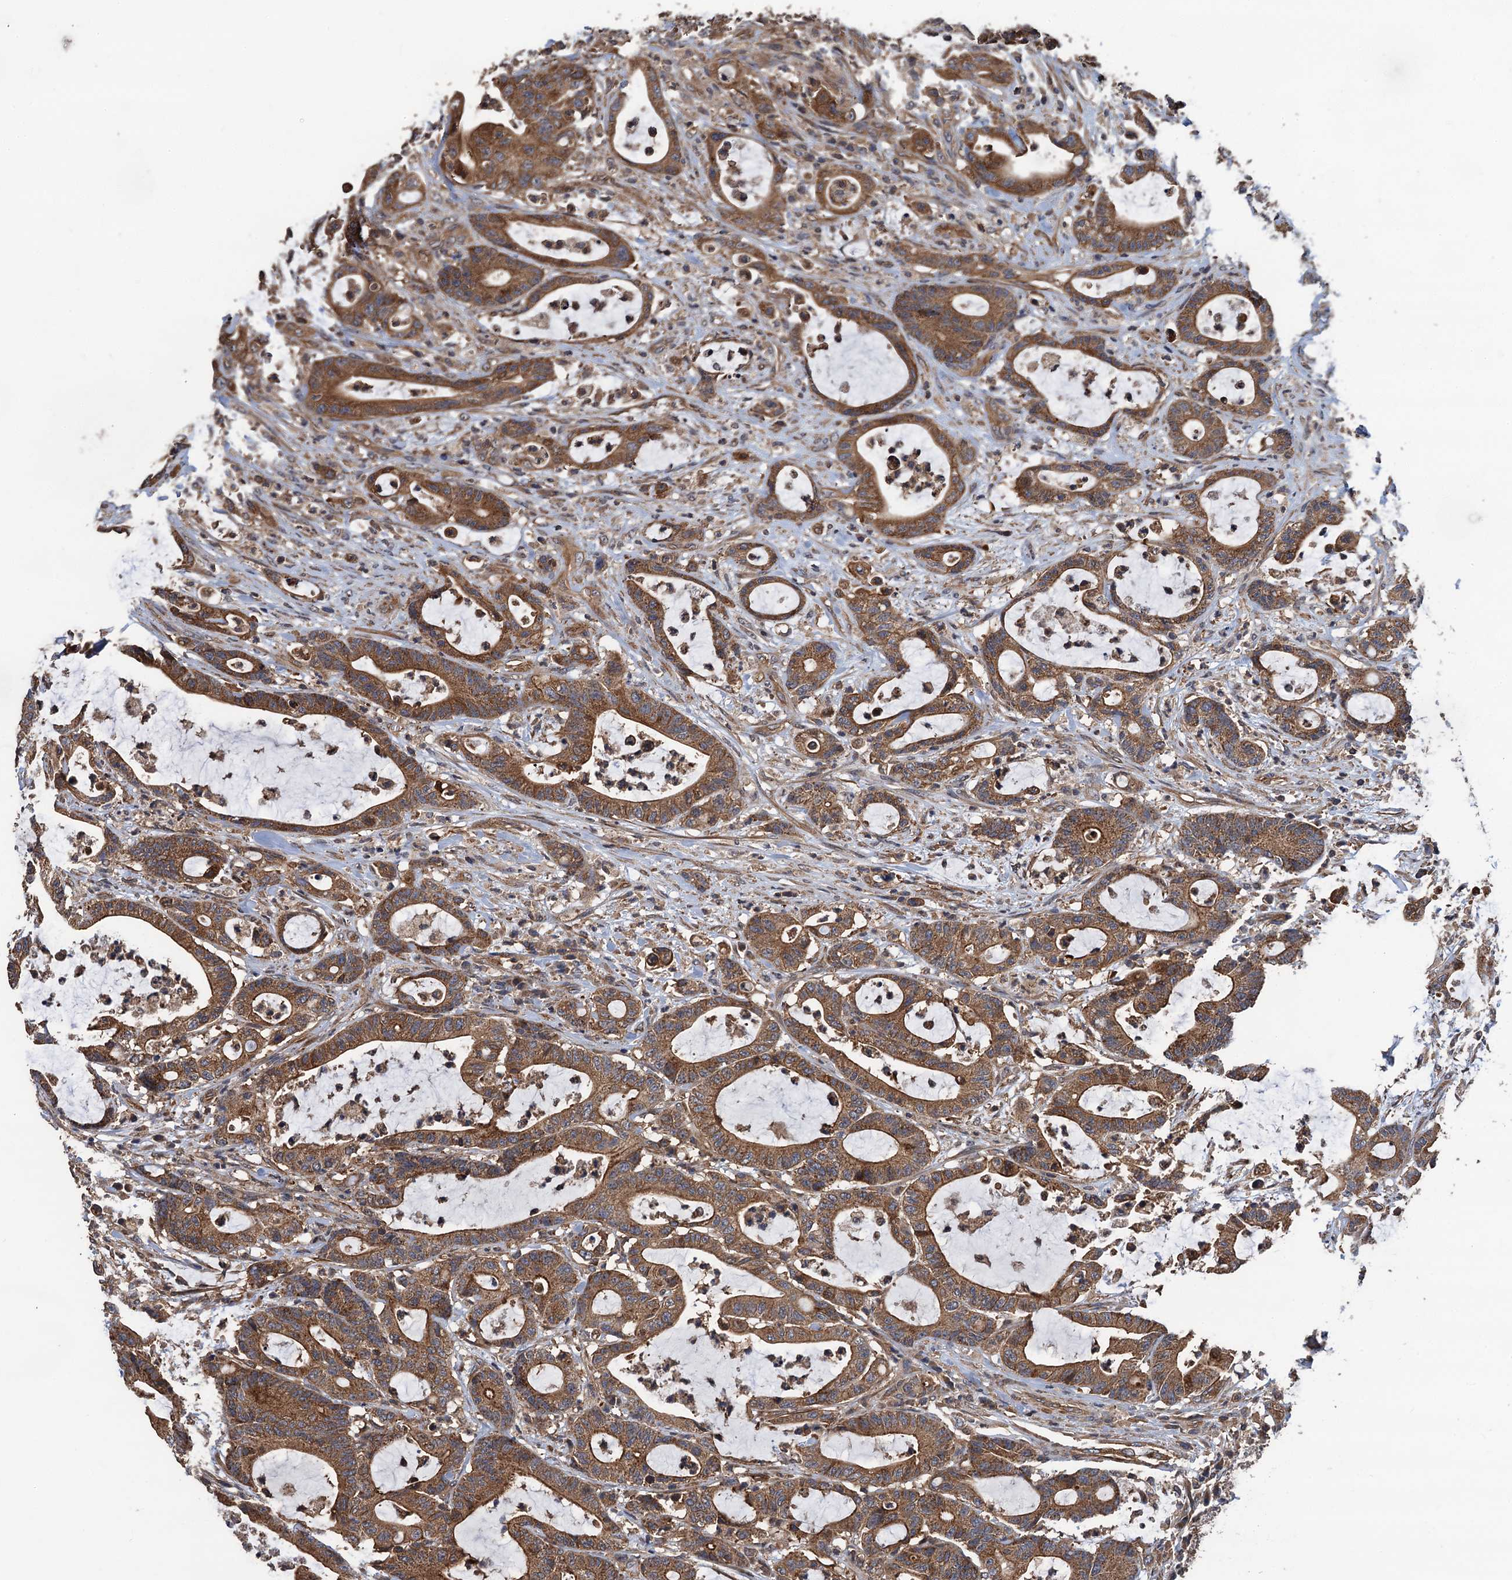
{"staining": {"intensity": "moderate", "quantity": ">75%", "location": "cytoplasmic/membranous"}, "tissue": "colorectal cancer", "cell_type": "Tumor cells", "image_type": "cancer", "snomed": [{"axis": "morphology", "description": "Adenocarcinoma, NOS"}, {"axis": "topography", "description": "Colon"}], "caption": "This is a micrograph of immunohistochemistry (IHC) staining of colorectal adenocarcinoma, which shows moderate expression in the cytoplasmic/membranous of tumor cells.", "gene": "PPP4R1", "patient": {"sex": "female", "age": 84}}